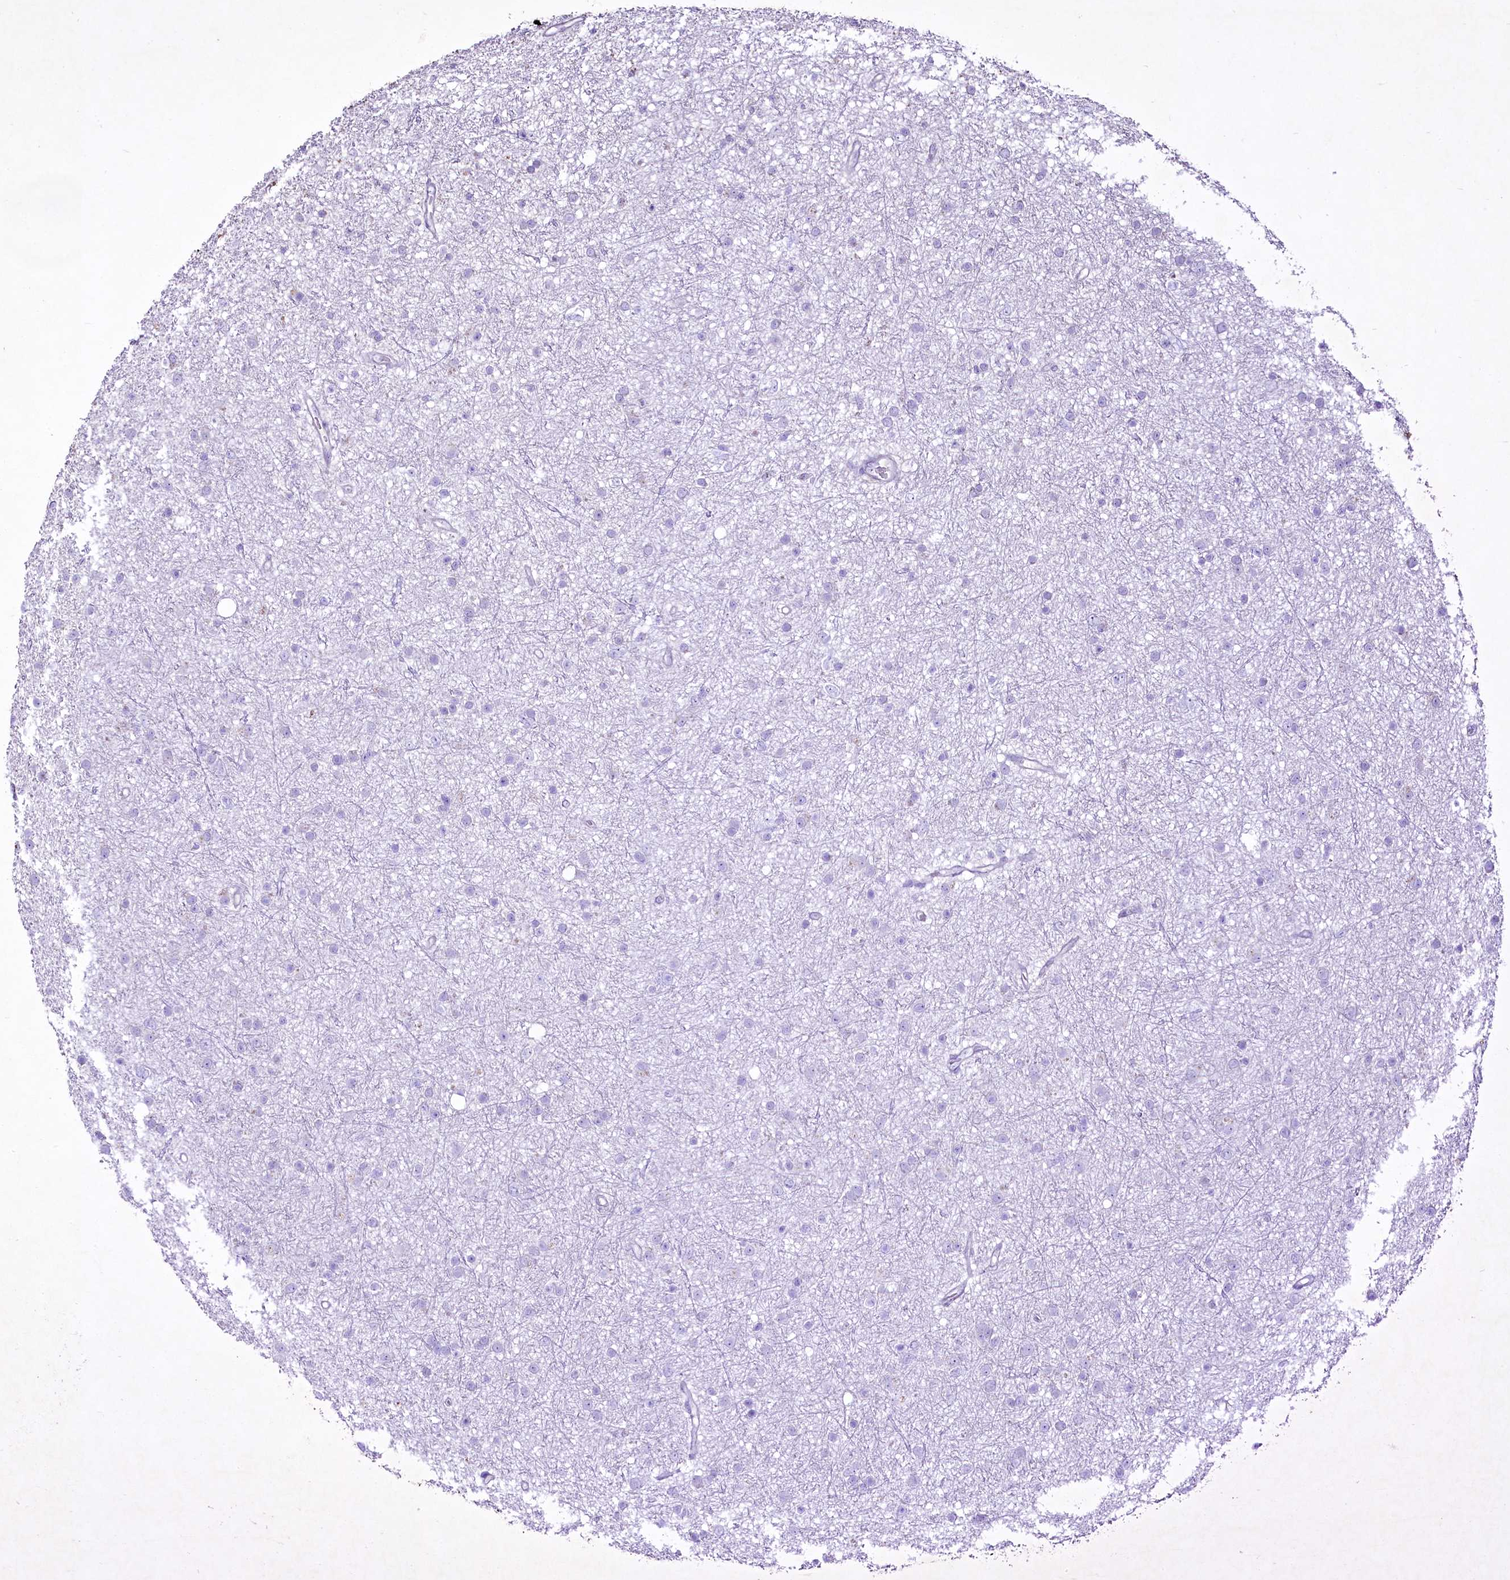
{"staining": {"intensity": "negative", "quantity": "none", "location": "none"}, "tissue": "glioma", "cell_type": "Tumor cells", "image_type": "cancer", "snomed": [{"axis": "morphology", "description": "Glioma, malignant, Low grade"}, {"axis": "topography", "description": "Cerebral cortex"}], "caption": "Malignant glioma (low-grade) was stained to show a protein in brown. There is no significant expression in tumor cells.", "gene": "FAM209B", "patient": {"sex": "female", "age": 39}}